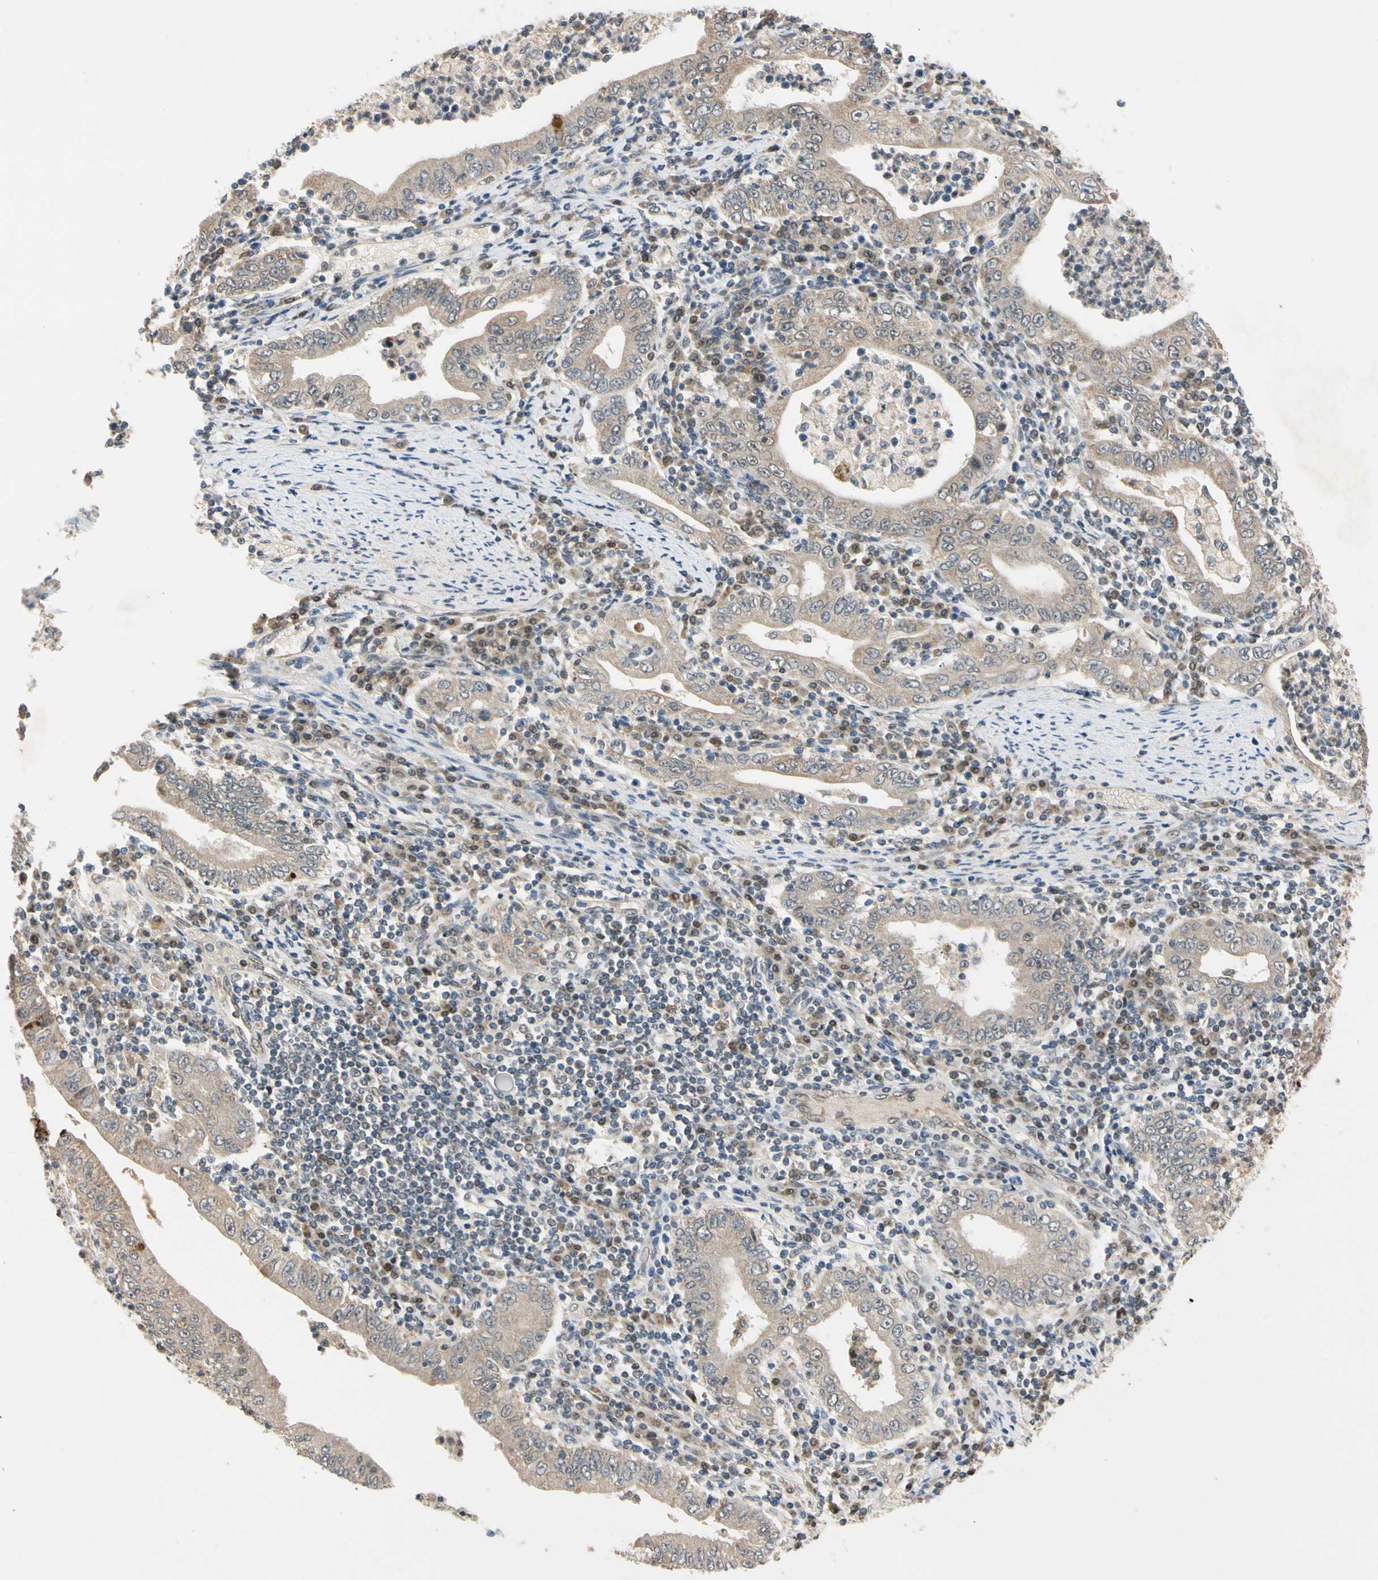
{"staining": {"intensity": "weak", "quantity": ">75%", "location": "cytoplasmic/membranous"}, "tissue": "stomach cancer", "cell_type": "Tumor cells", "image_type": "cancer", "snomed": [{"axis": "morphology", "description": "Normal tissue, NOS"}, {"axis": "morphology", "description": "Adenocarcinoma, NOS"}, {"axis": "topography", "description": "Esophagus"}, {"axis": "topography", "description": "Stomach, upper"}, {"axis": "topography", "description": "Peripheral nerve tissue"}], "caption": "Stomach adenocarcinoma stained with DAB immunohistochemistry (IHC) displays low levels of weak cytoplasmic/membranous staining in about >75% of tumor cells.", "gene": "RIOX2", "patient": {"sex": "male", "age": 62}}